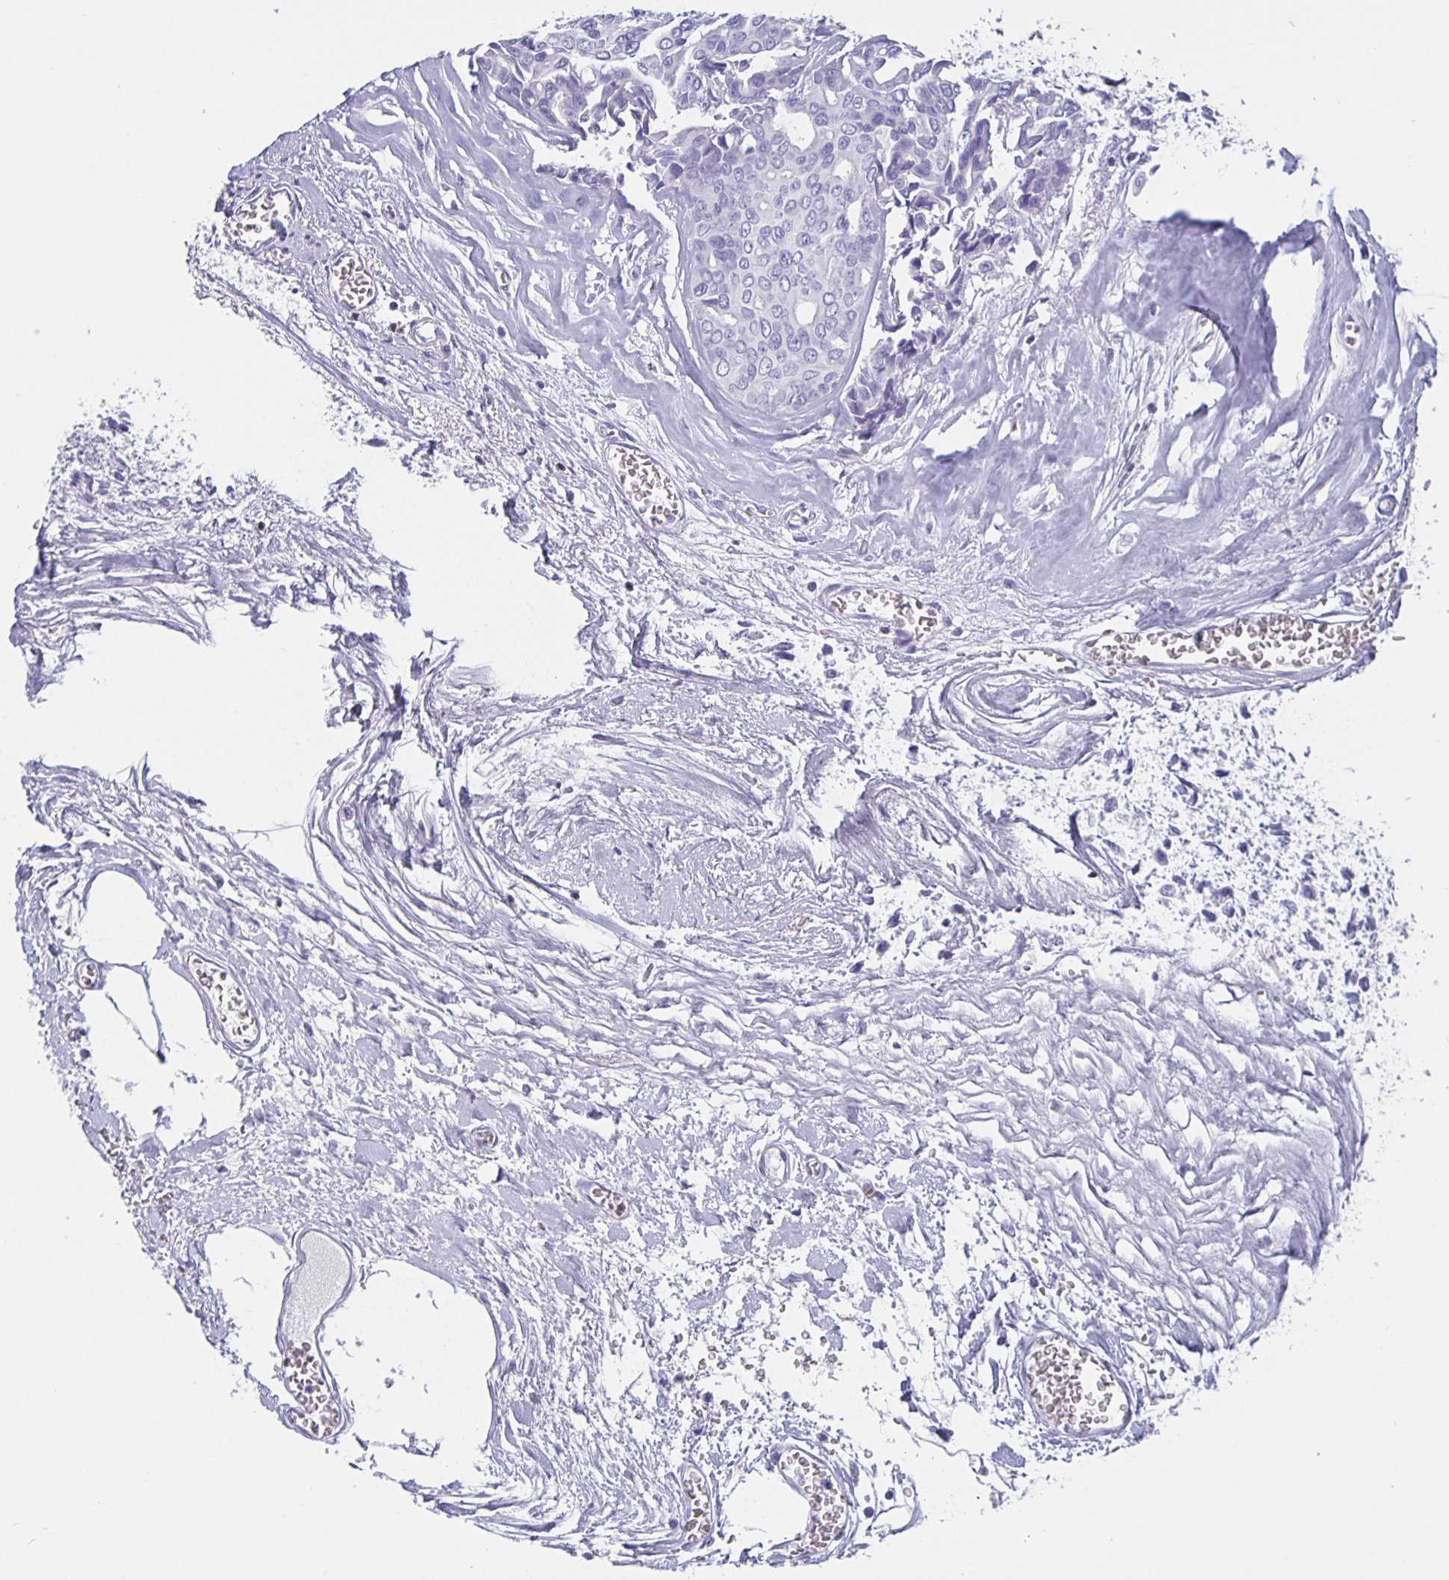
{"staining": {"intensity": "negative", "quantity": "none", "location": "none"}, "tissue": "breast cancer", "cell_type": "Tumor cells", "image_type": "cancer", "snomed": [{"axis": "morphology", "description": "Duct carcinoma"}, {"axis": "topography", "description": "Breast"}], "caption": "Immunohistochemistry (IHC) image of breast intraductal carcinoma stained for a protein (brown), which displays no positivity in tumor cells.", "gene": "SATB2", "patient": {"sex": "female", "age": 54}}